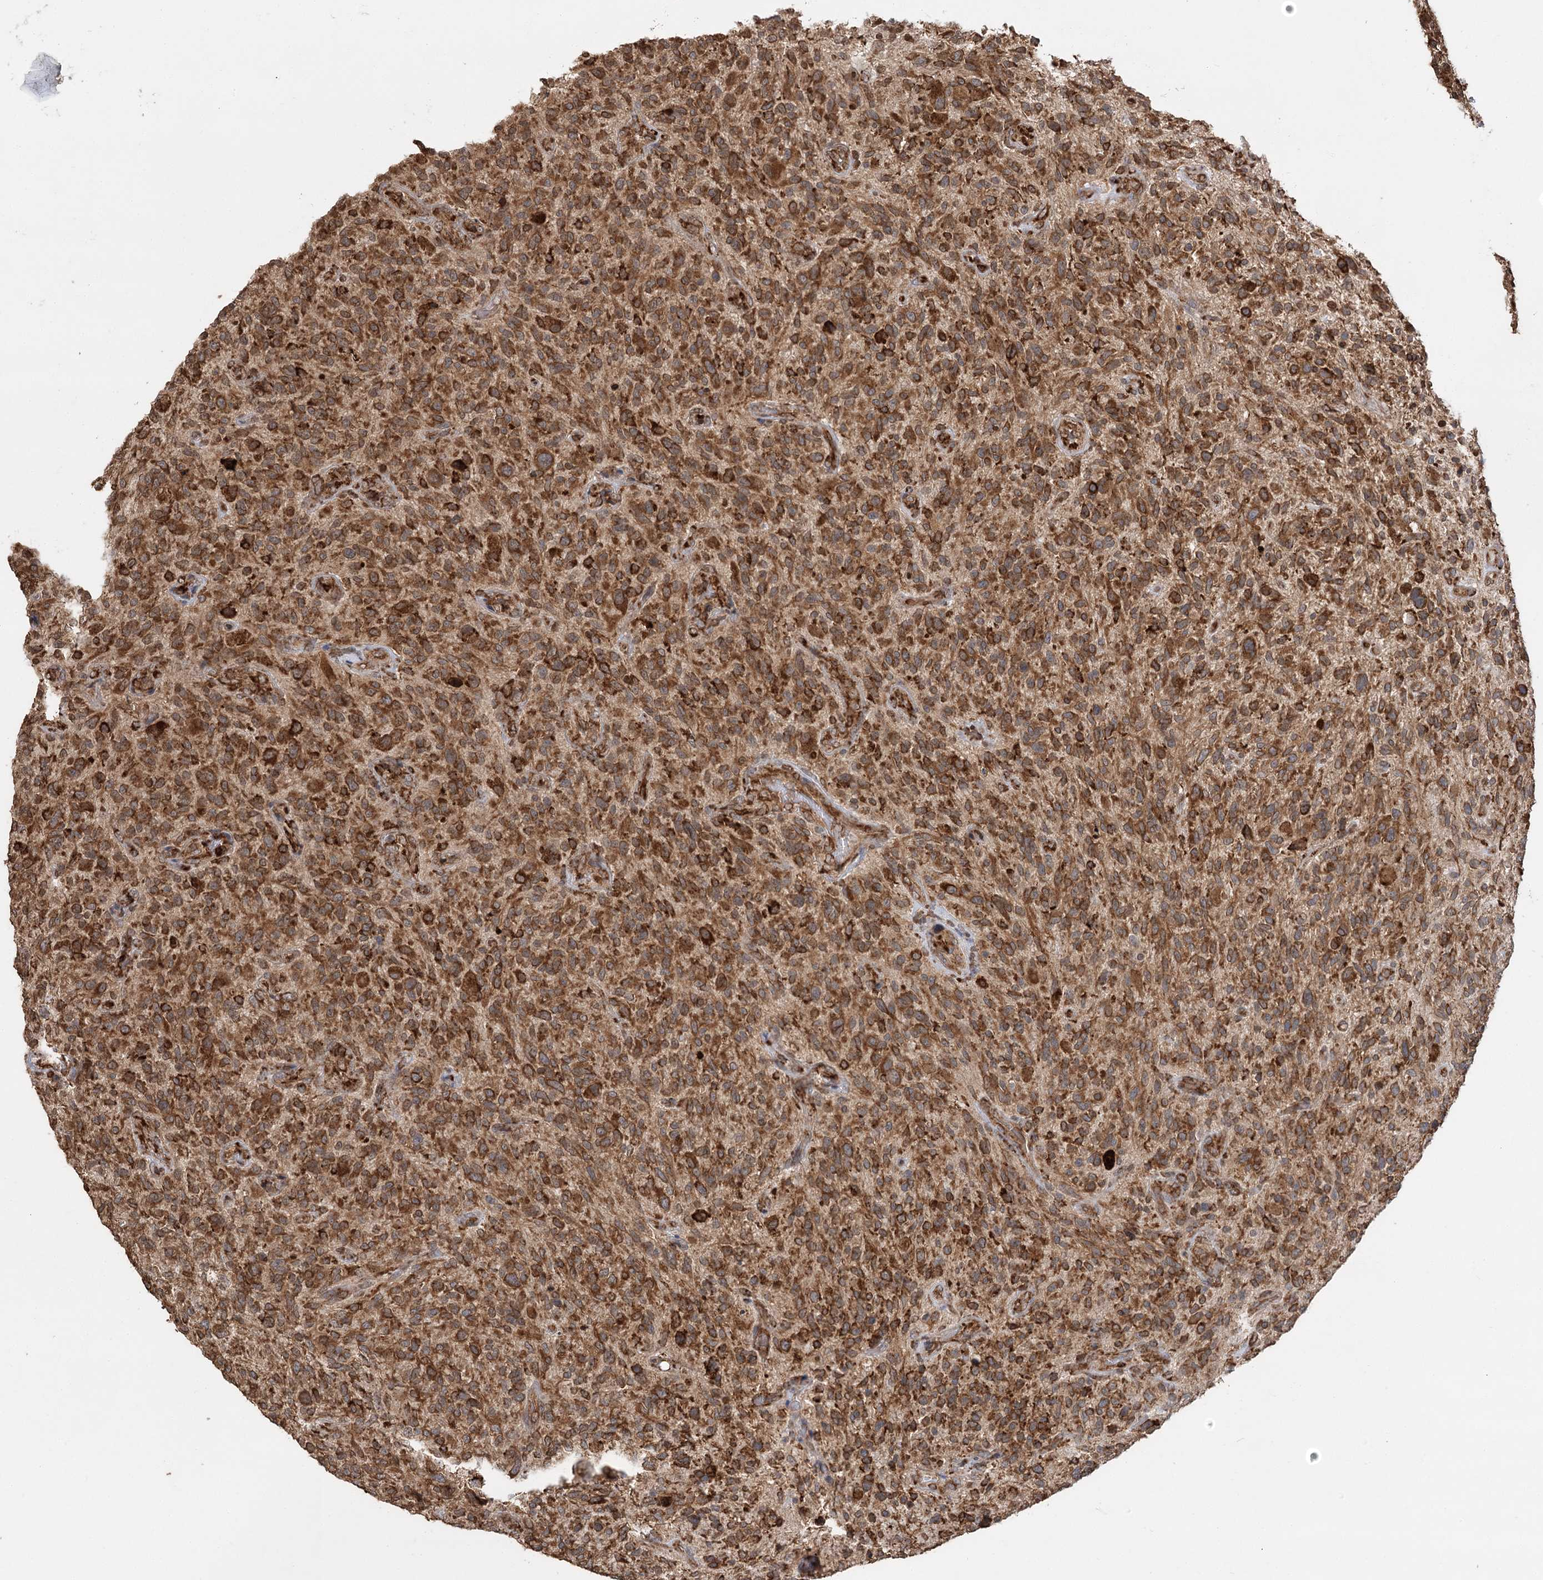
{"staining": {"intensity": "moderate", "quantity": ">75%", "location": "cytoplasmic/membranous"}, "tissue": "glioma", "cell_type": "Tumor cells", "image_type": "cancer", "snomed": [{"axis": "morphology", "description": "Glioma, malignant, High grade"}, {"axis": "topography", "description": "Brain"}], "caption": "Protein staining of glioma tissue demonstrates moderate cytoplasmic/membranous staining in approximately >75% of tumor cells. The protein is shown in brown color, while the nuclei are stained blue.", "gene": "DNAJB14", "patient": {"sex": "male", "age": 47}}